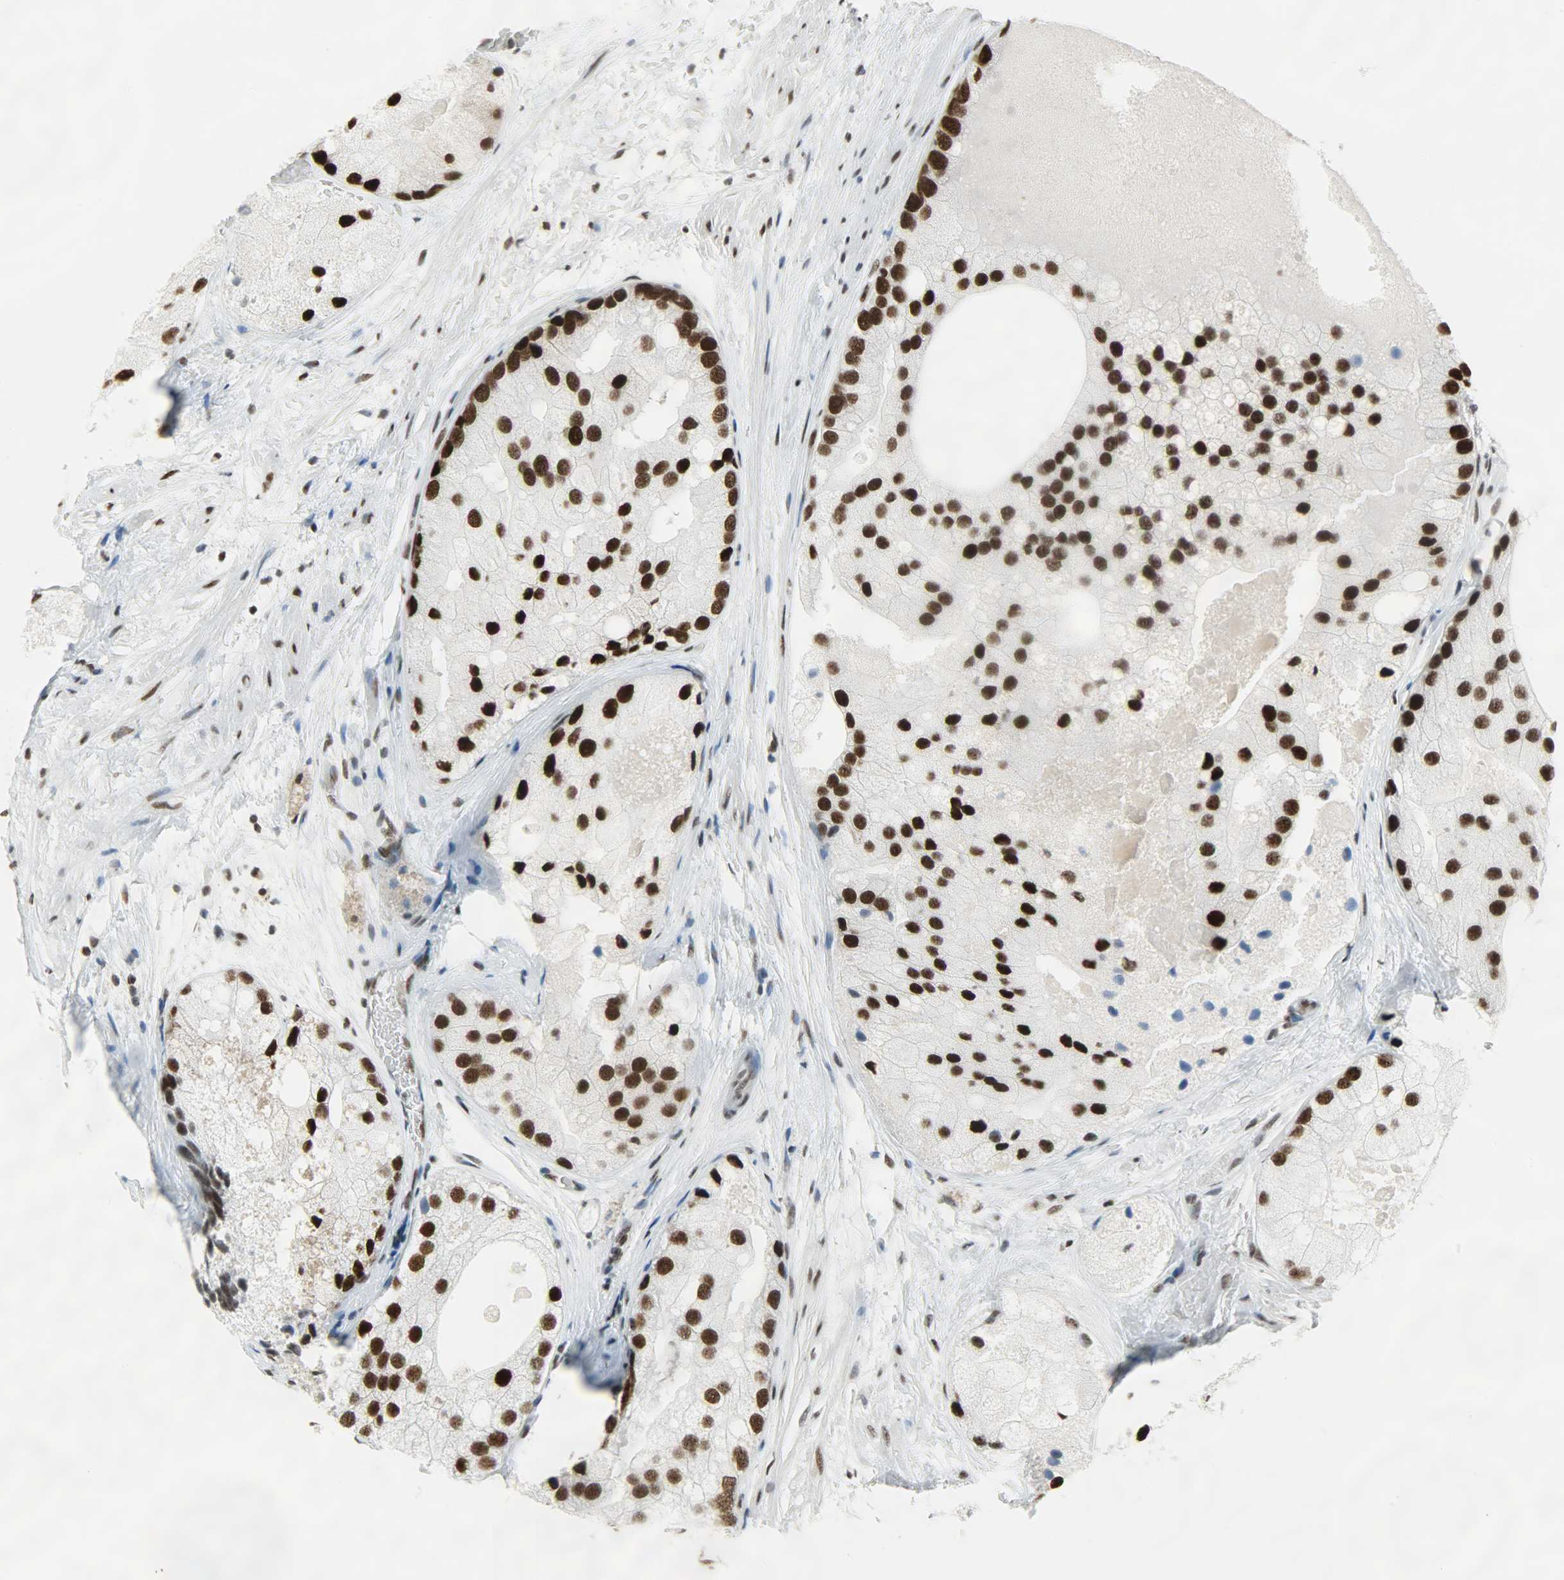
{"staining": {"intensity": "strong", "quantity": ">75%", "location": "nuclear"}, "tissue": "prostate cancer", "cell_type": "Tumor cells", "image_type": "cancer", "snomed": [{"axis": "morphology", "description": "Adenocarcinoma, Low grade"}, {"axis": "topography", "description": "Prostate"}], "caption": "This is an image of IHC staining of prostate cancer, which shows strong positivity in the nuclear of tumor cells.", "gene": "SNRPA", "patient": {"sex": "male", "age": 69}}